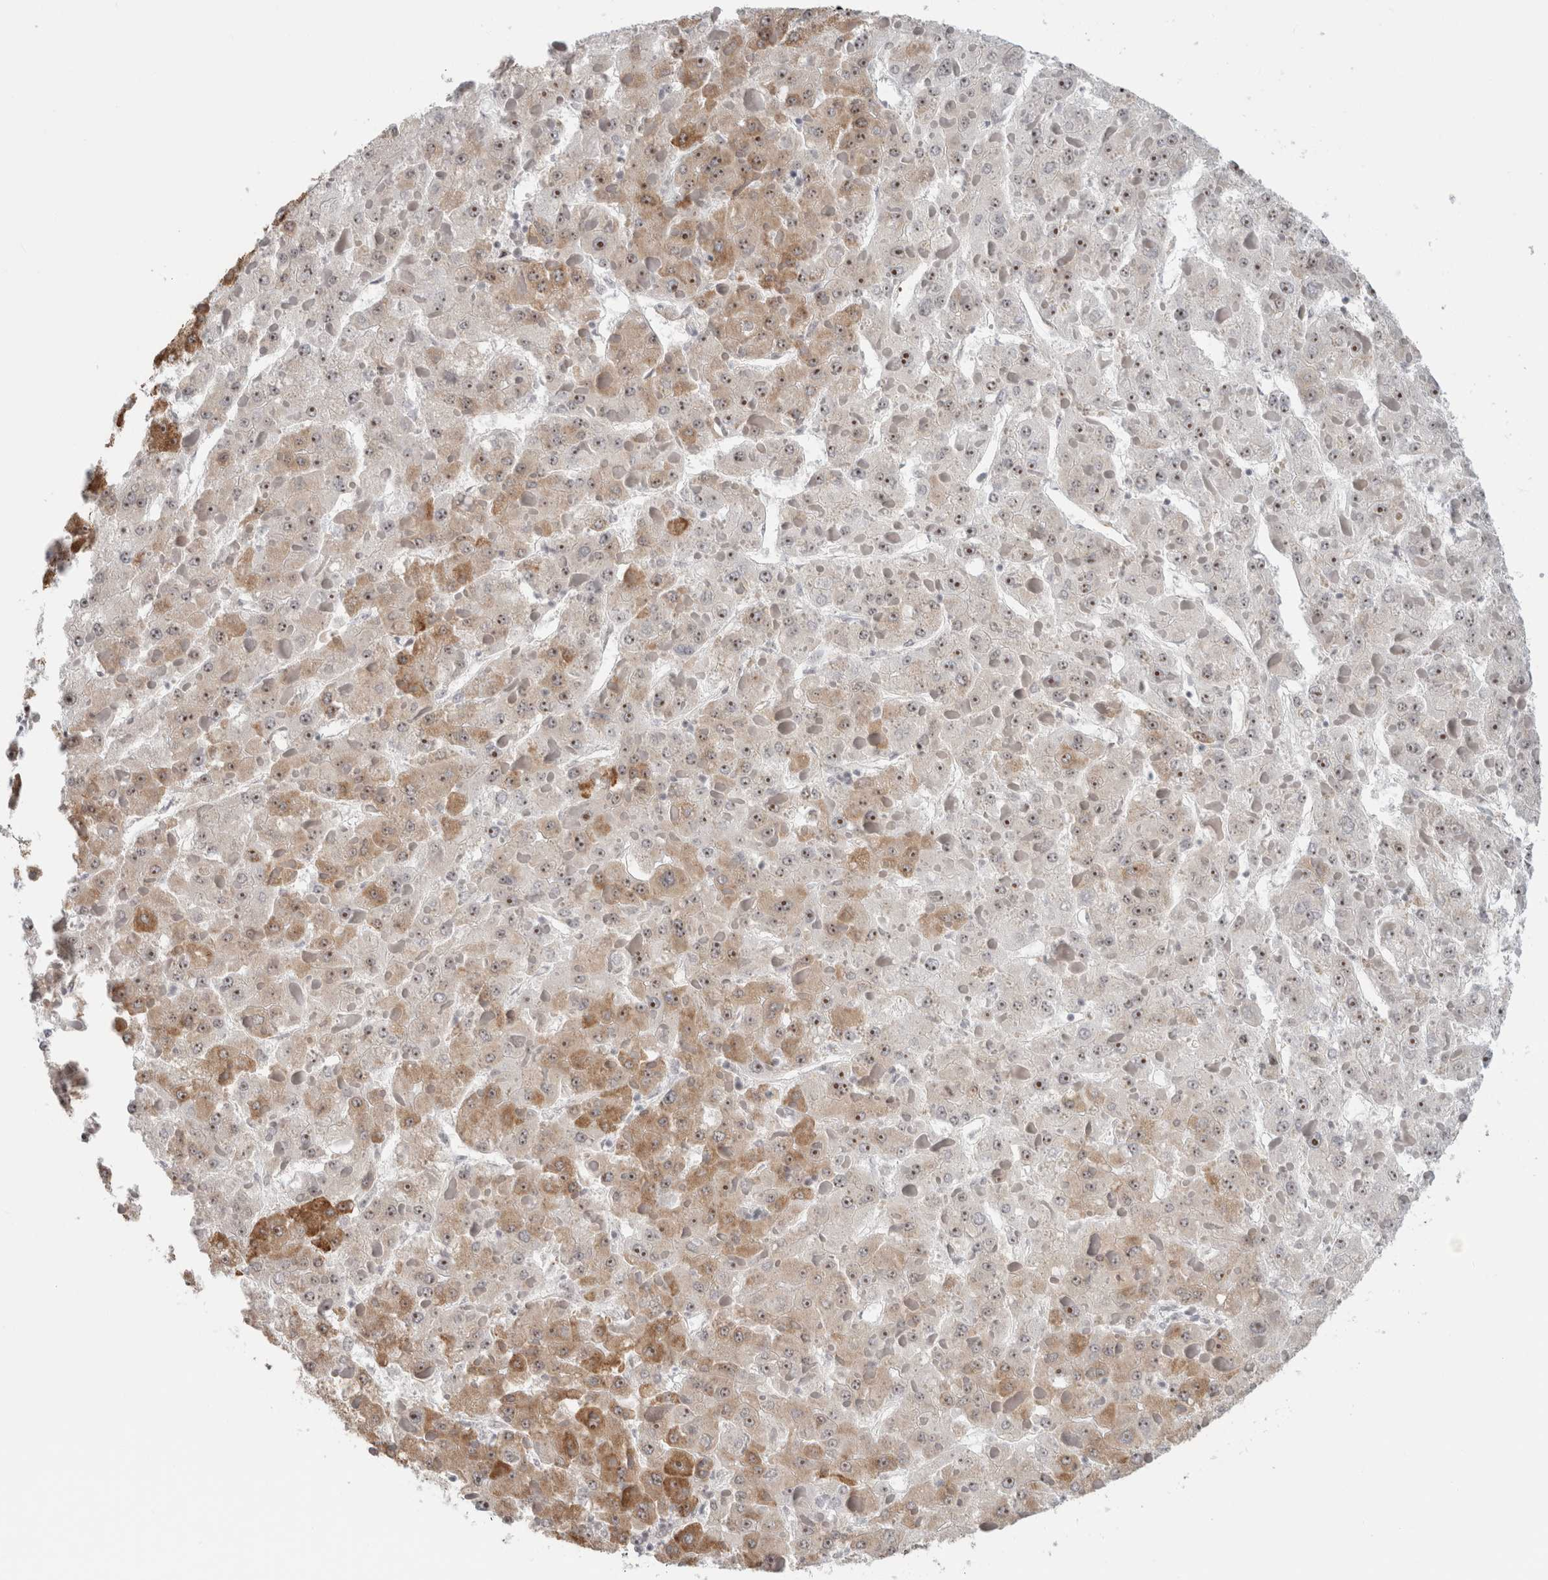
{"staining": {"intensity": "moderate", "quantity": ">75%", "location": "cytoplasmic/membranous,nuclear"}, "tissue": "liver cancer", "cell_type": "Tumor cells", "image_type": "cancer", "snomed": [{"axis": "morphology", "description": "Carcinoma, Hepatocellular, NOS"}, {"axis": "topography", "description": "Liver"}], "caption": "This is a histology image of IHC staining of liver cancer (hepatocellular carcinoma), which shows moderate staining in the cytoplasmic/membranous and nuclear of tumor cells.", "gene": "RBMX2", "patient": {"sex": "female", "age": 73}}